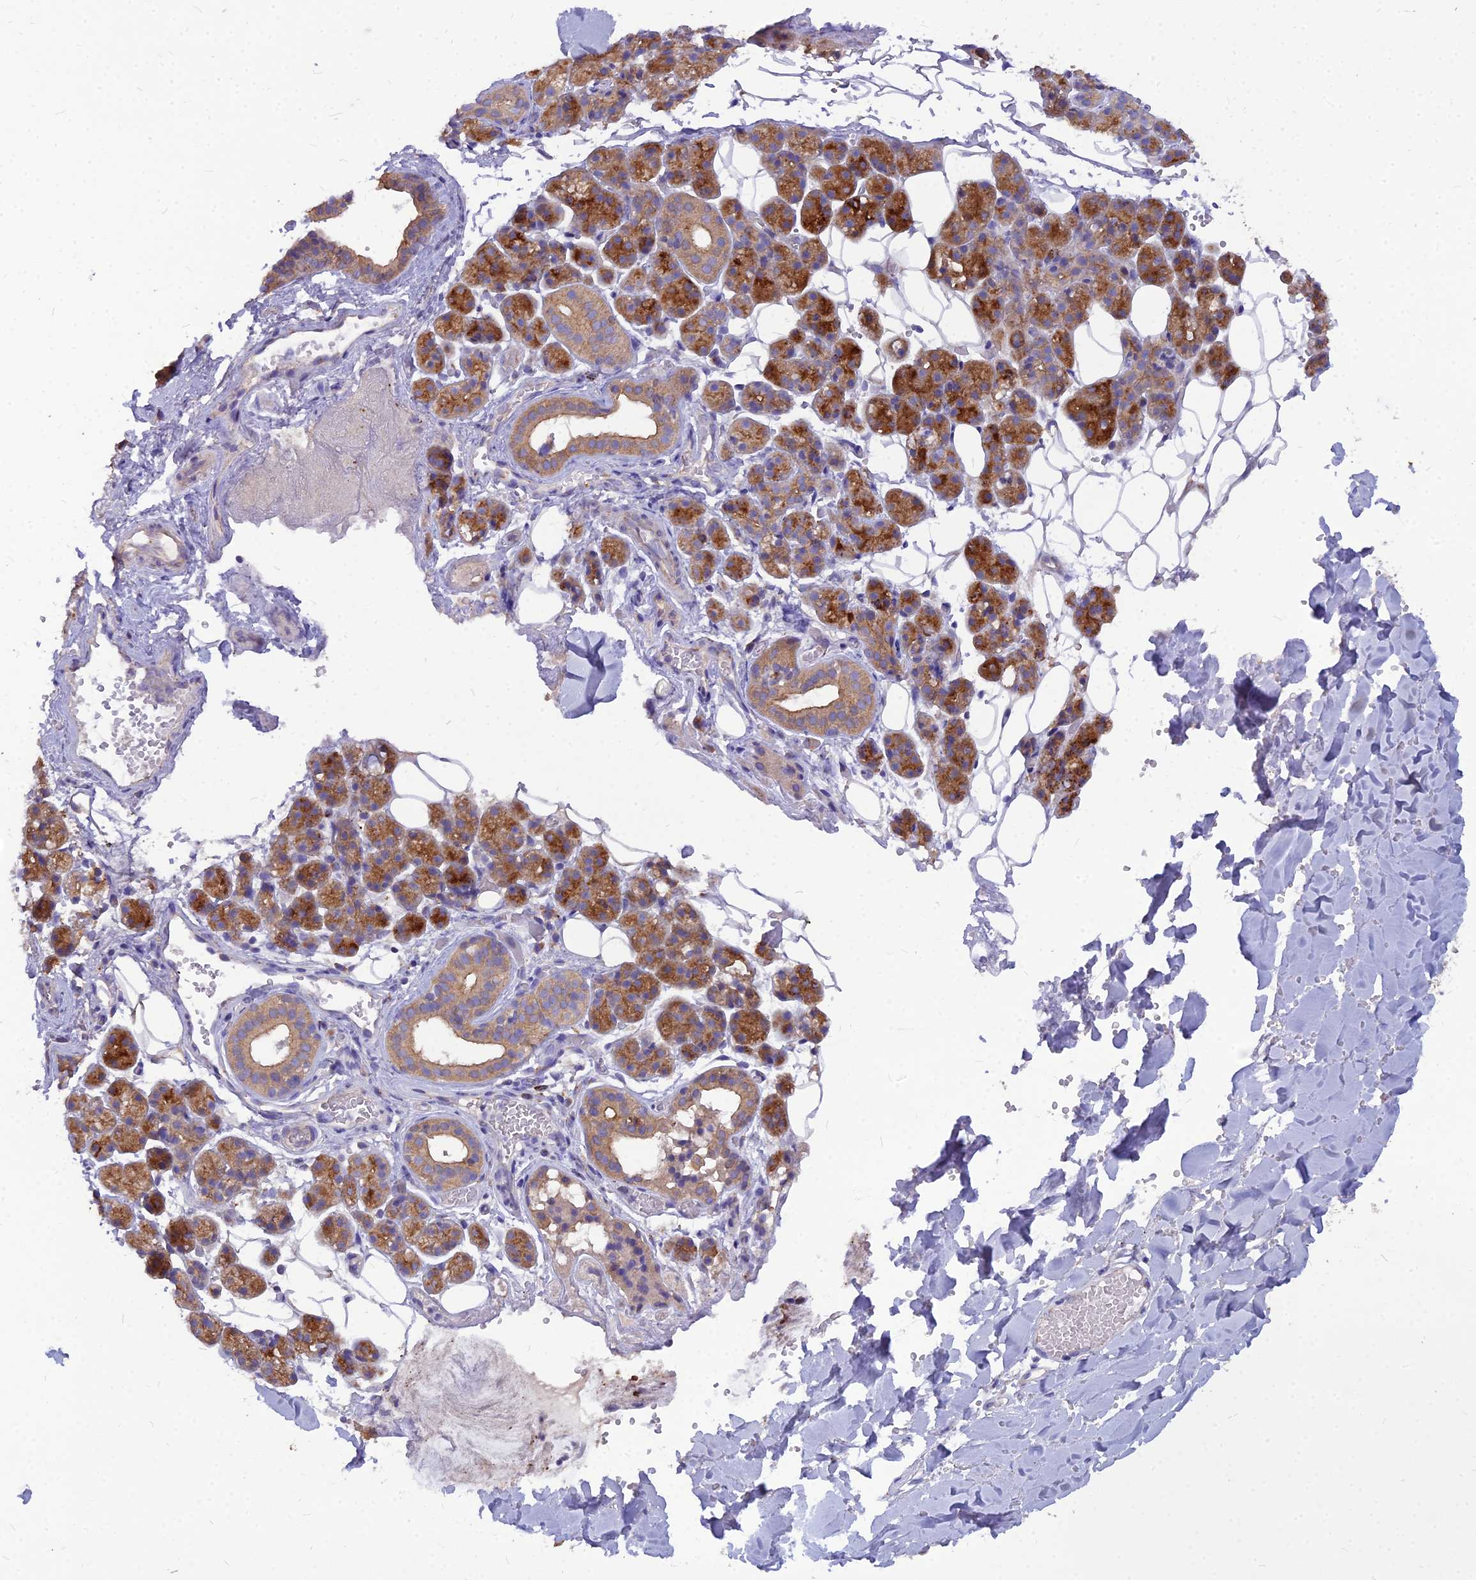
{"staining": {"intensity": "strong", "quantity": ">75%", "location": "cytoplasmic/membranous"}, "tissue": "salivary gland", "cell_type": "Glandular cells", "image_type": "normal", "snomed": [{"axis": "morphology", "description": "Normal tissue, NOS"}, {"axis": "topography", "description": "Salivary gland"}], "caption": "Salivary gland stained with a brown dye exhibits strong cytoplasmic/membranous positive positivity in approximately >75% of glandular cells.", "gene": "PCED1B", "patient": {"sex": "female", "age": 33}}